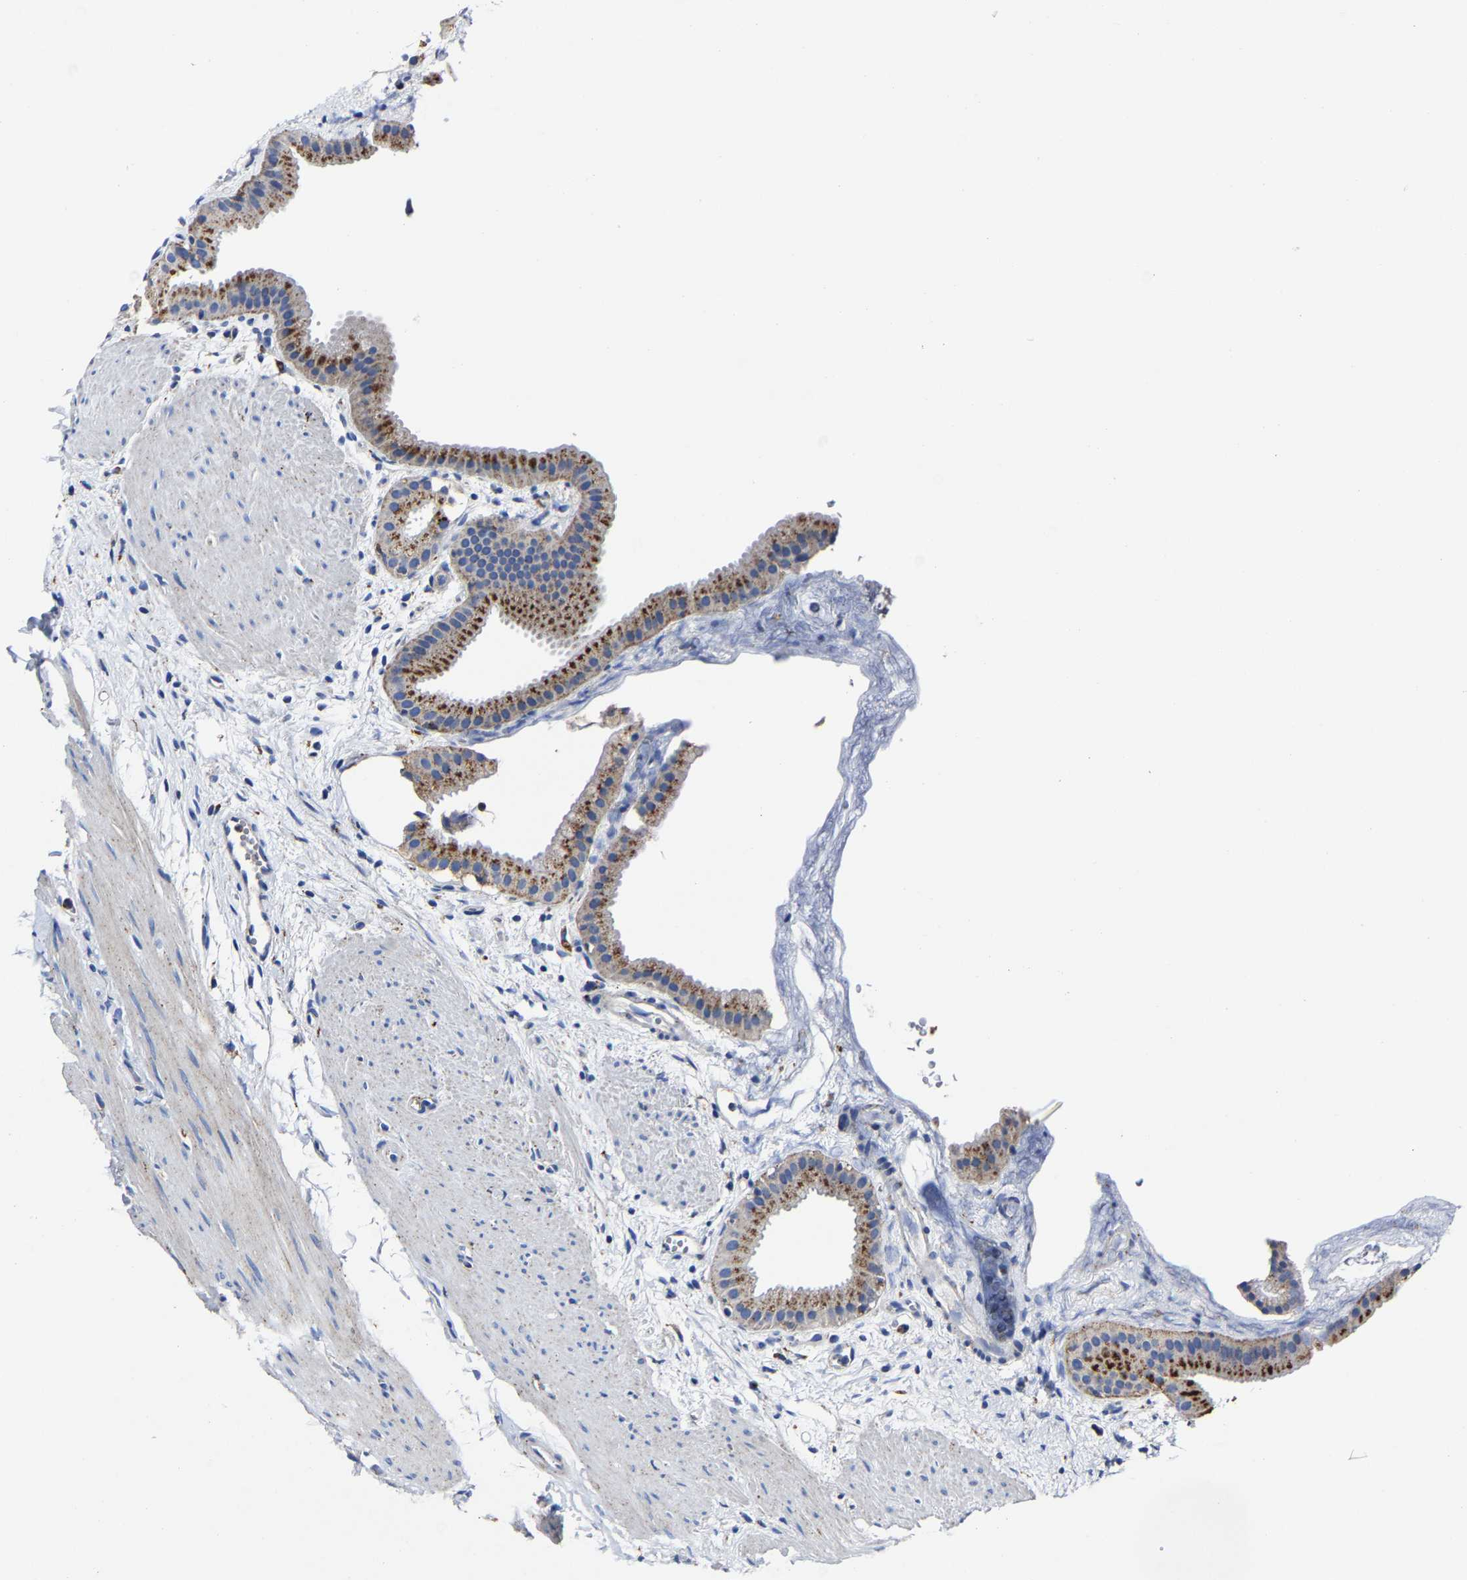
{"staining": {"intensity": "strong", "quantity": ">75%", "location": "cytoplasmic/membranous"}, "tissue": "gallbladder", "cell_type": "Glandular cells", "image_type": "normal", "snomed": [{"axis": "morphology", "description": "Normal tissue, NOS"}, {"axis": "topography", "description": "Gallbladder"}], "caption": "IHC of benign gallbladder exhibits high levels of strong cytoplasmic/membranous expression in approximately >75% of glandular cells. (Stains: DAB in brown, nuclei in blue, Microscopy: brightfield microscopy at high magnification).", "gene": "LAMTOR4", "patient": {"sex": "female", "age": 64}}